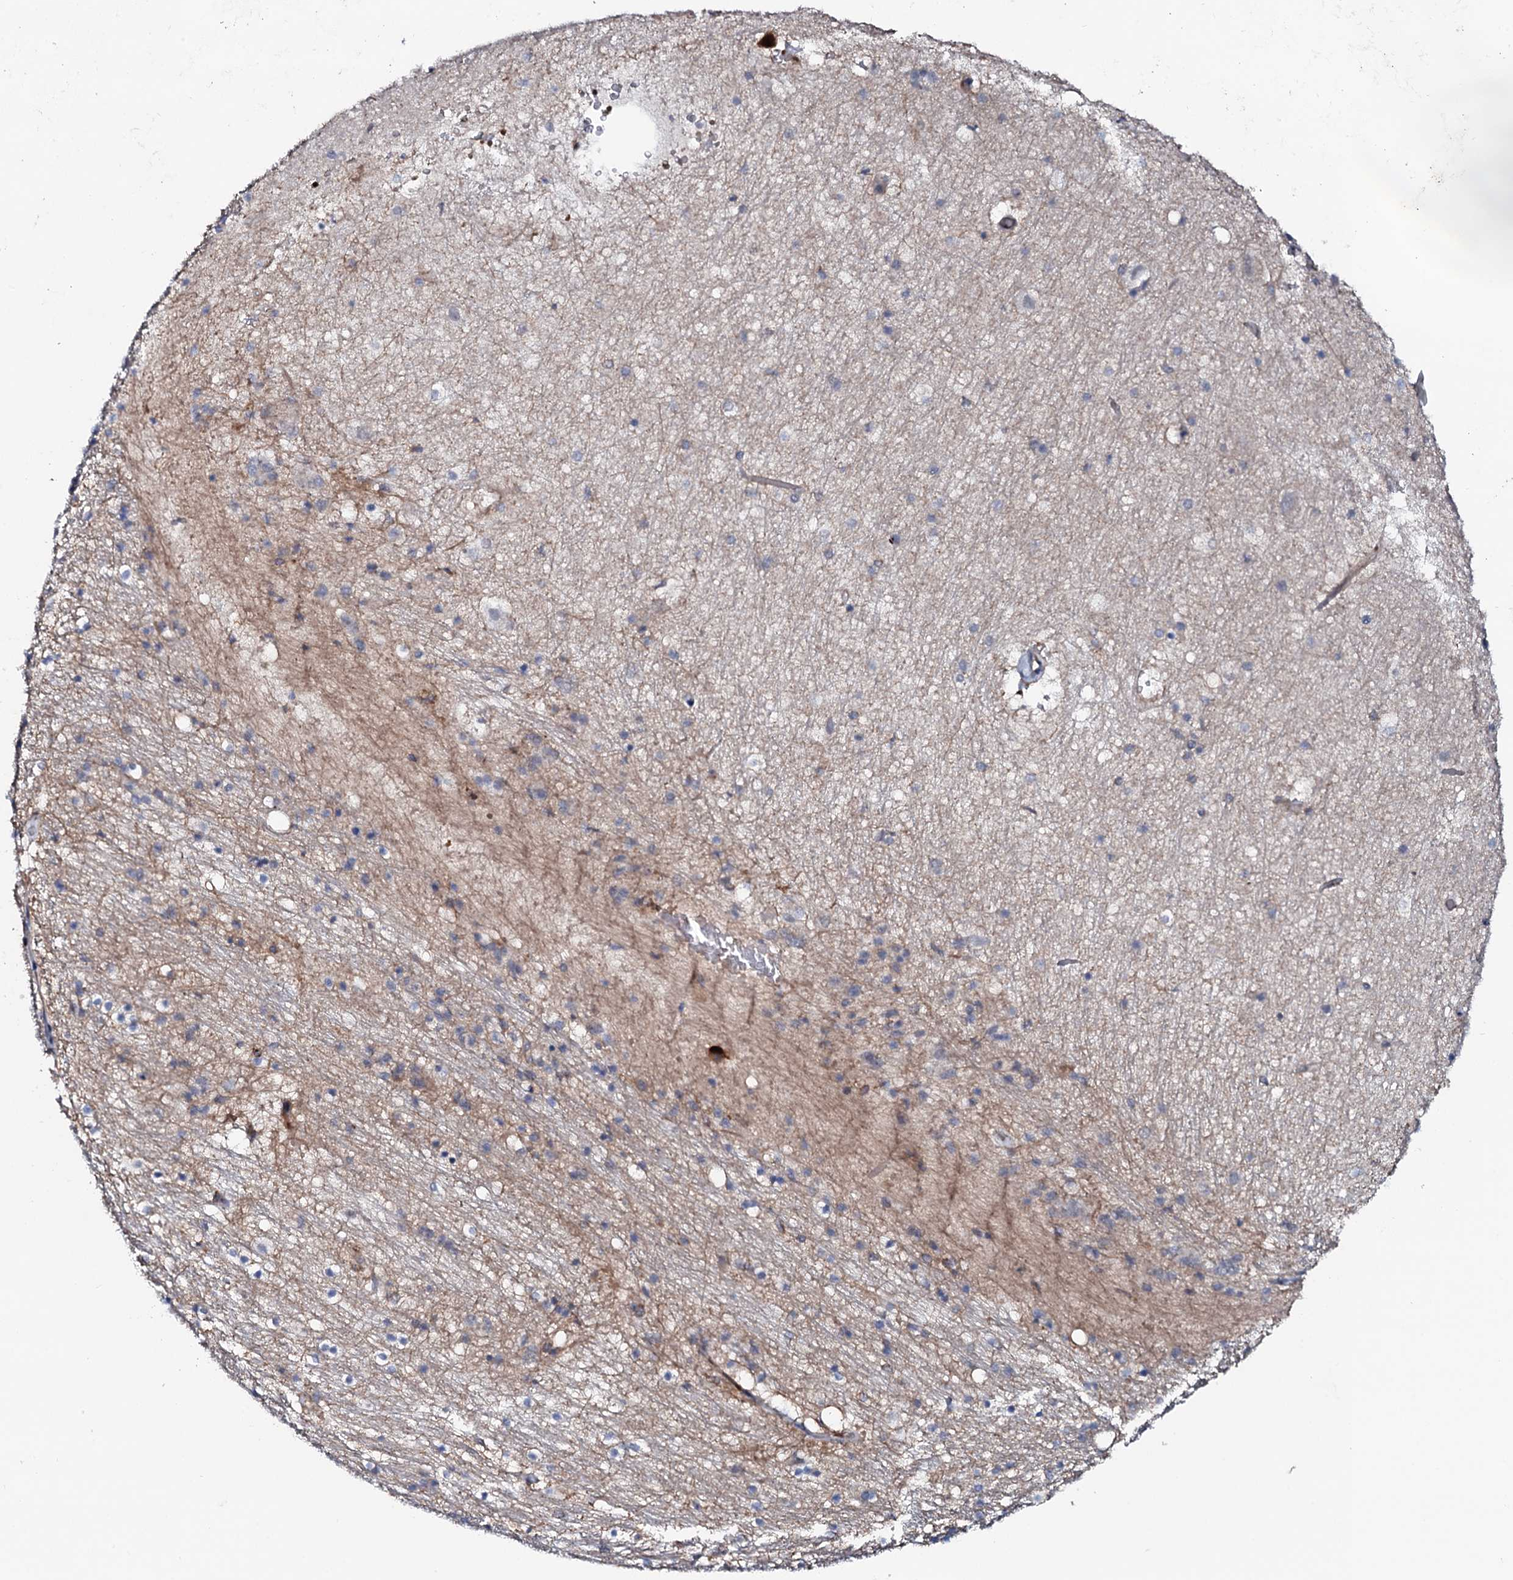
{"staining": {"intensity": "negative", "quantity": "none", "location": "none"}, "tissue": "hippocampus", "cell_type": "Glial cells", "image_type": "normal", "snomed": [{"axis": "morphology", "description": "Normal tissue, NOS"}, {"axis": "topography", "description": "Hippocampus"}], "caption": "High magnification brightfield microscopy of normal hippocampus stained with DAB (brown) and counterstained with hematoxylin (blue): glial cells show no significant expression.", "gene": "VAMP8", "patient": {"sex": "female", "age": 52}}